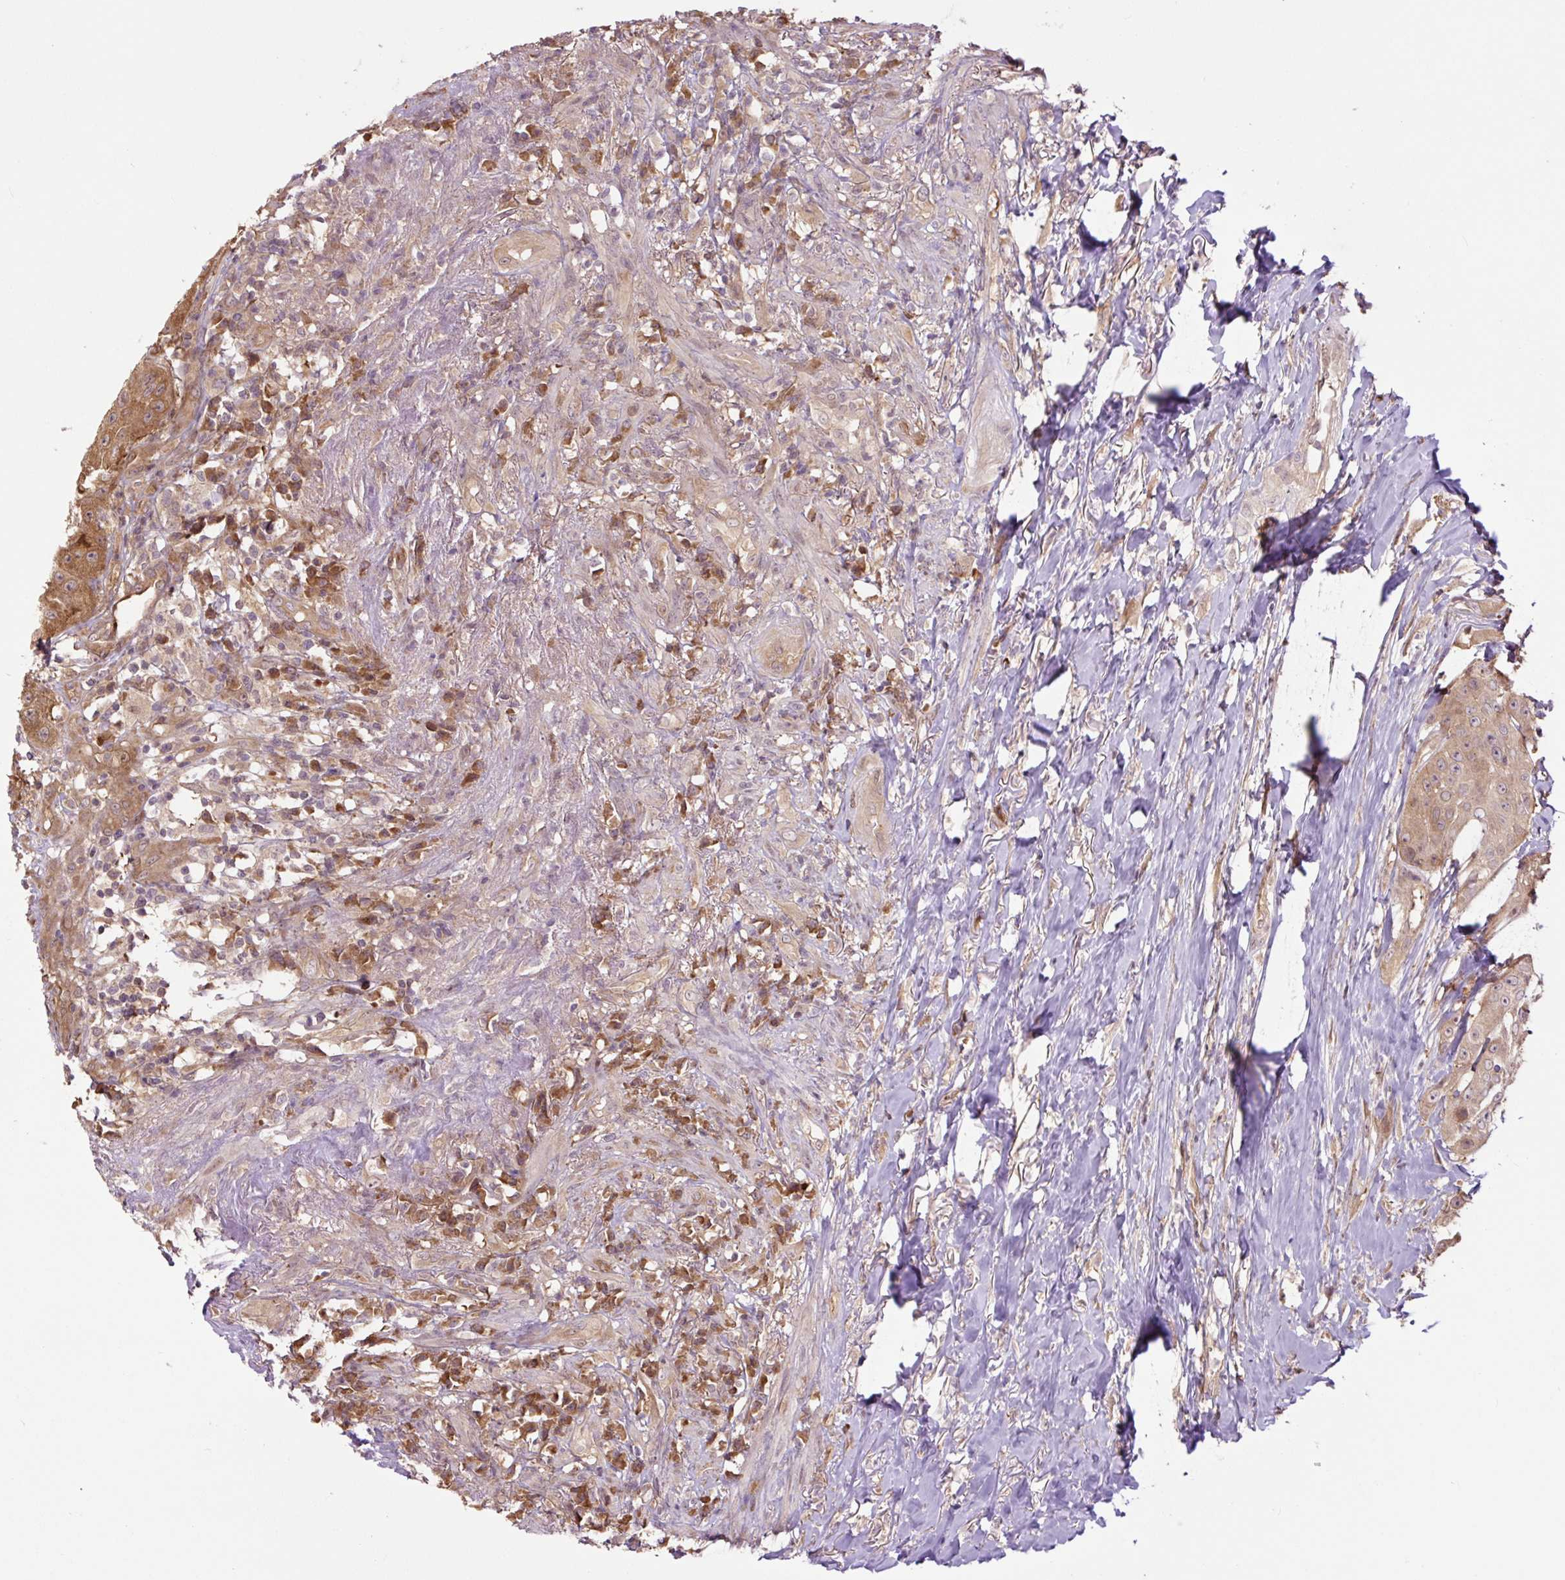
{"staining": {"intensity": "moderate", "quantity": ">75%", "location": "cytoplasmic/membranous"}, "tissue": "head and neck cancer", "cell_type": "Tumor cells", "image_type": "cancer", "snomed": [{"axis": "morphology", "description": "Squamous cell carcinoma, NOS"}, {"axis": "topography", "description": "Head-Neck"}], "caption": "The image reveals staining of head and neck cancer, revealing moderate cytoplasmic/membranous protein expression (brown color) within tumor cells.", "gene": "TPT1", "patient": {"sex": "male", "age": 83}}